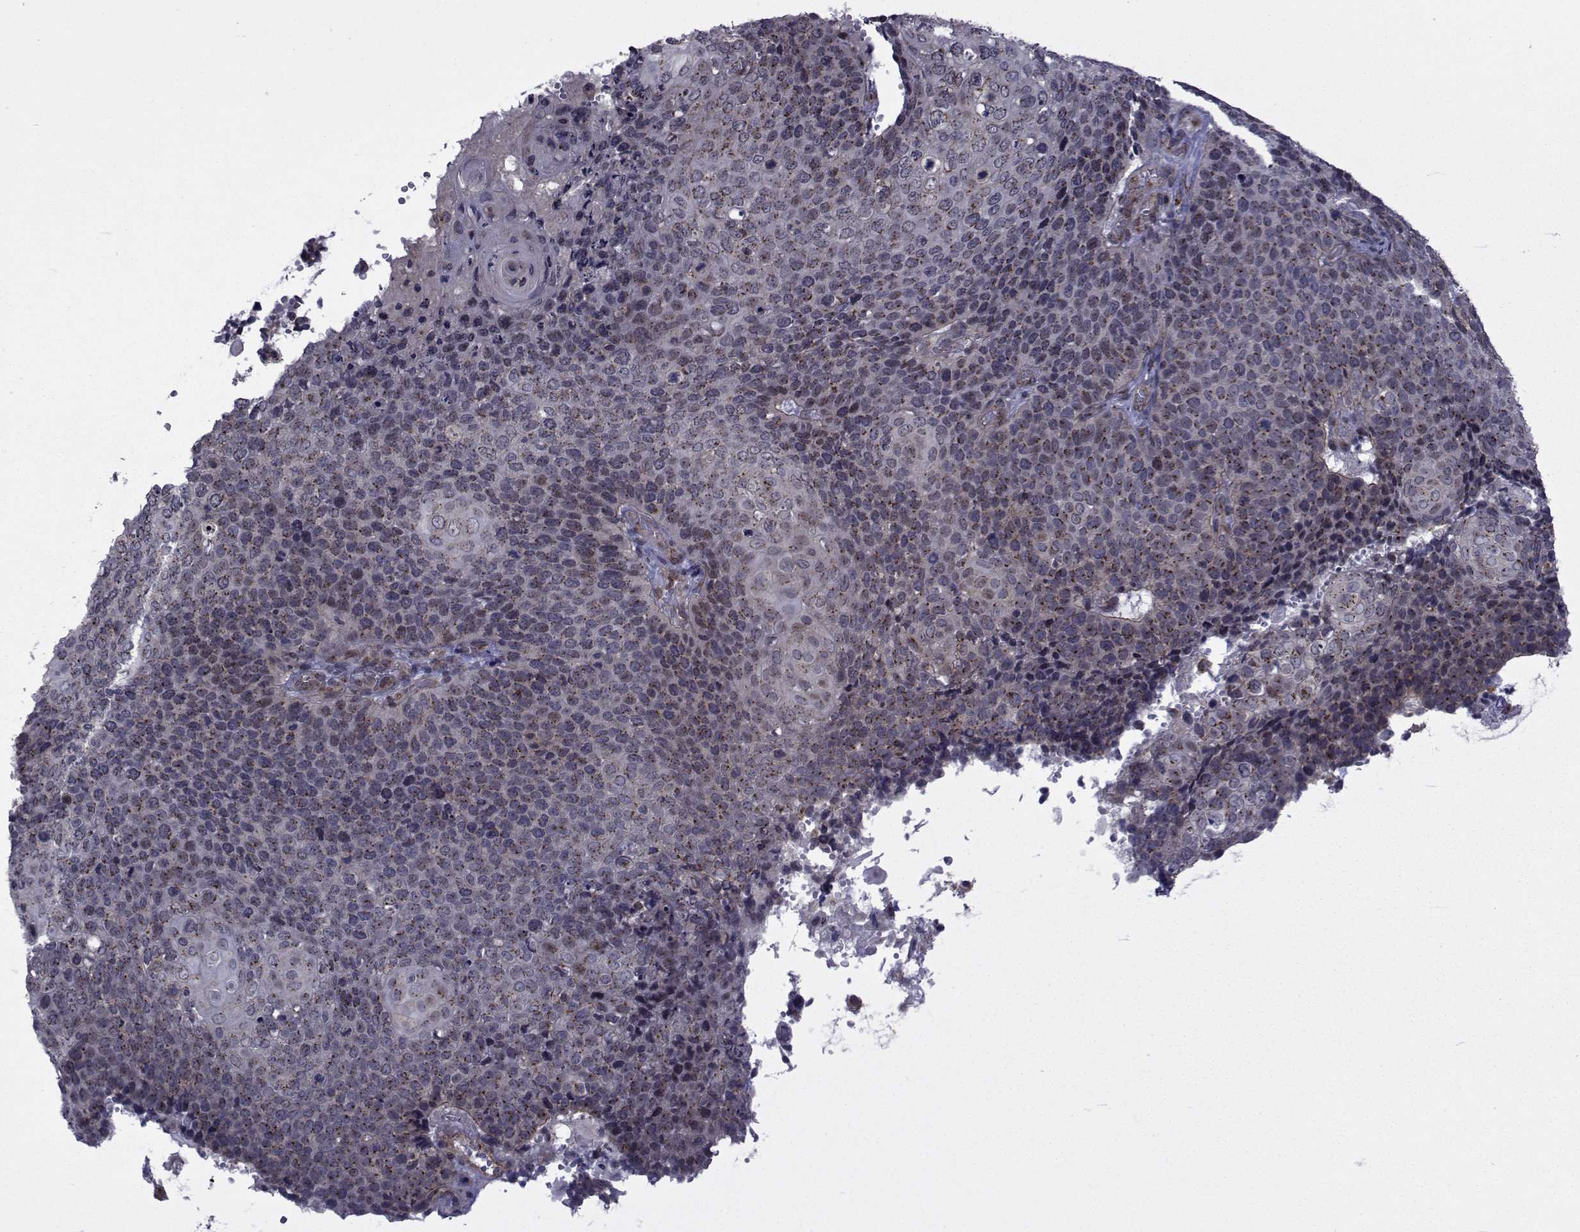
{"staining": {"intensity": "weak", "quantity": "<25%", "location": "cytoplasmic/membranous"}, "tissue": "cervical cancer", "cell_type": "Tumor cells", "image_type": "cancer", "snomed": [{"axis": "morphology", "description": "Squamous cell carcinoma, NOS"}, {"axis": "topography", "description": "Cervix"}], "caption": "Human cervical squamous cell carcinoma stained for a protein using IHC reveals no staining in tumor cells.", "gene": "ATP6V1C2", "patient": {"sex": "female", "age": 39}}